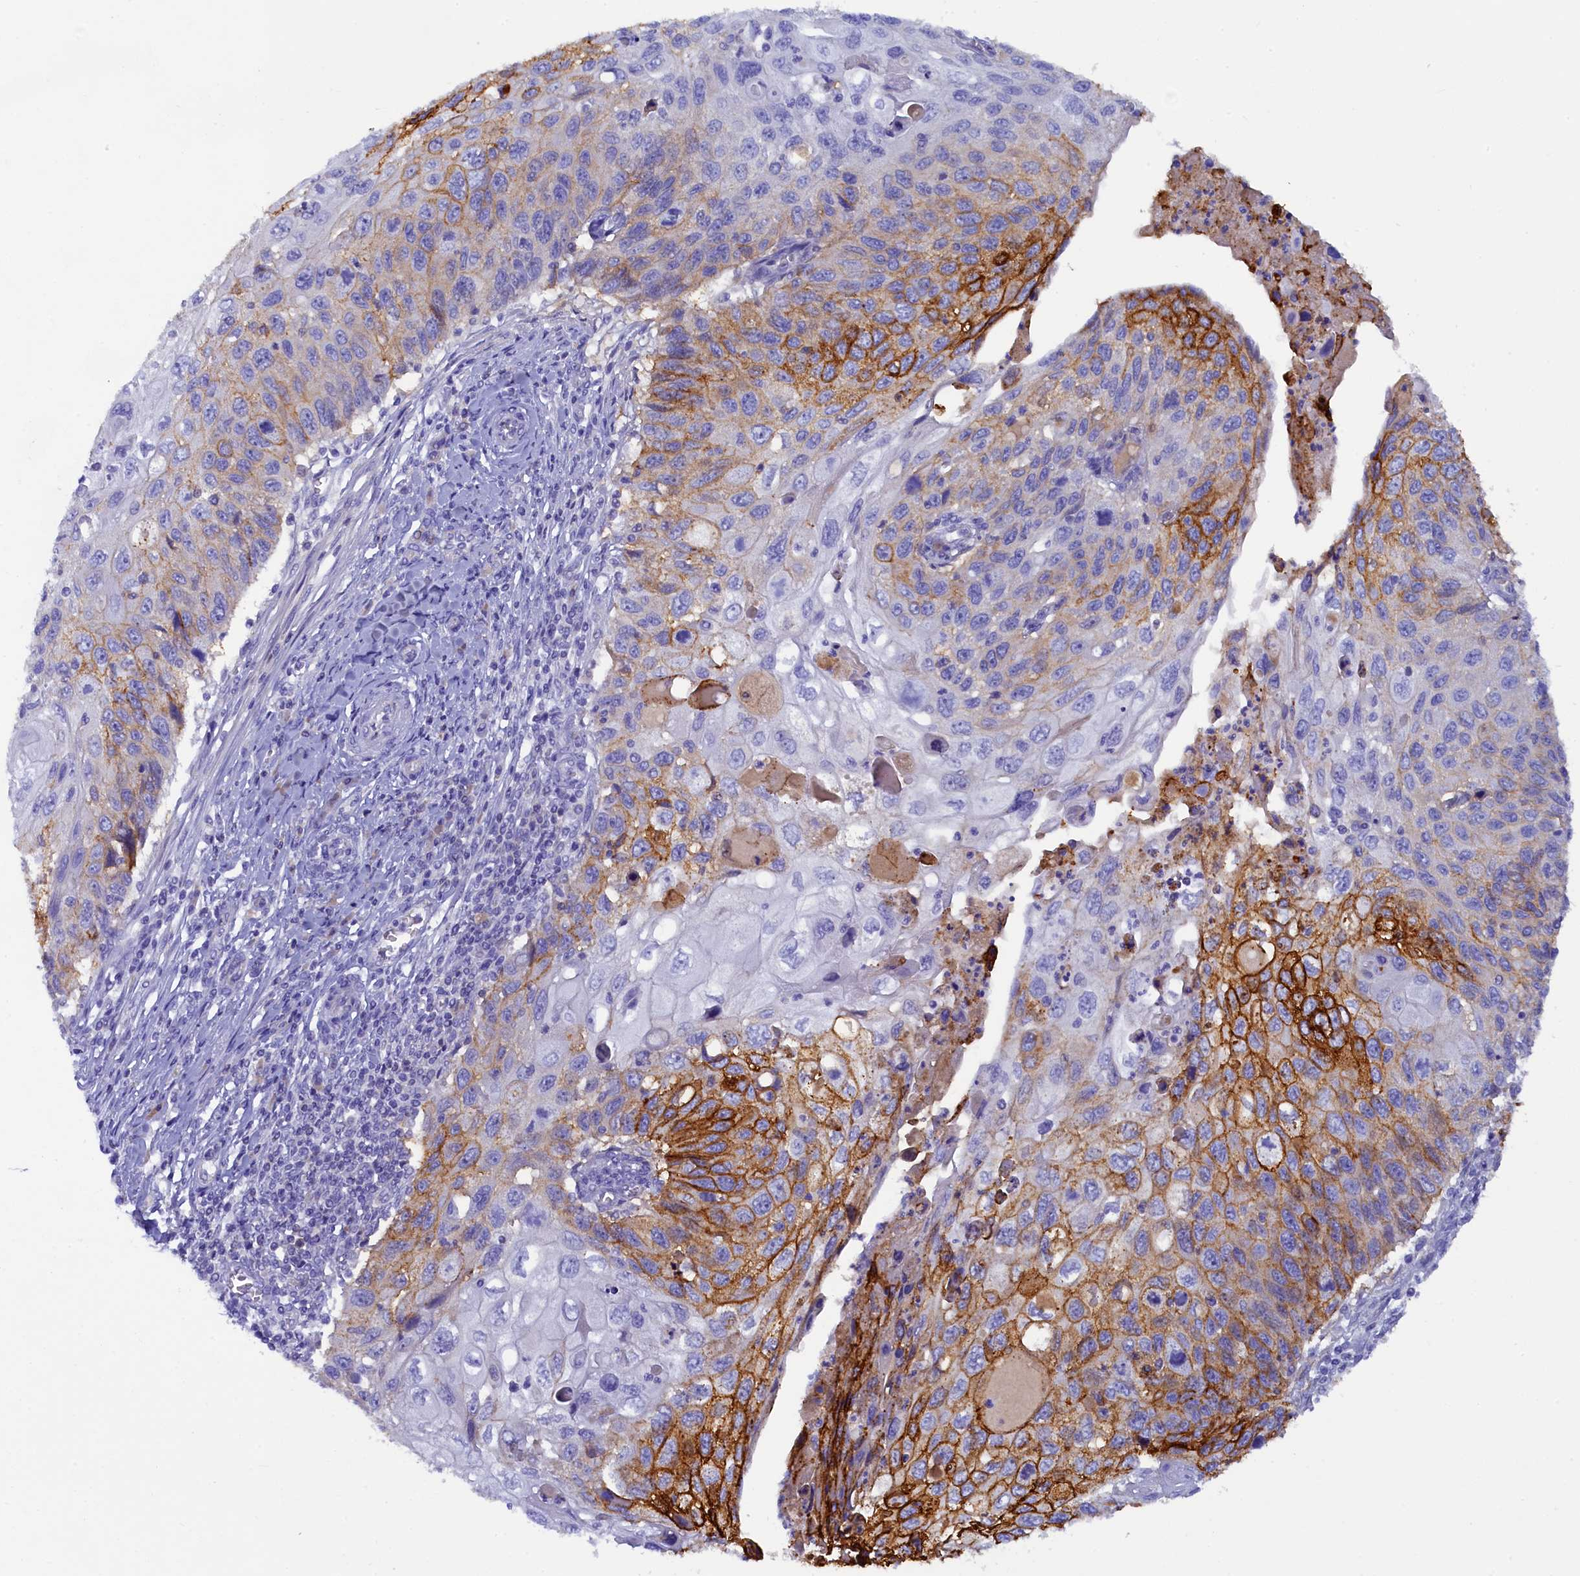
{"staining": {"intensity": "strong", "quantity": "25%-75%", "location": "cytoplasmic/membranous"}, "tissue": "cervical cancer", "cell_type": "Tumor cells", "image_type": "cancer", "snomed": [{"axis": "morphology", "description": "Squamous cell carcinoma, NOS"}, {"axis": "topography", "description": "Cervix"}], "caption": "This is a histology image of immunohistochemistry staining of cervical cancer, which shows strong staining in the cytoplasmic/membranous of tumor cells.", "gene": "MYADML2", "patient": {"sex": "female", "age": 70}}